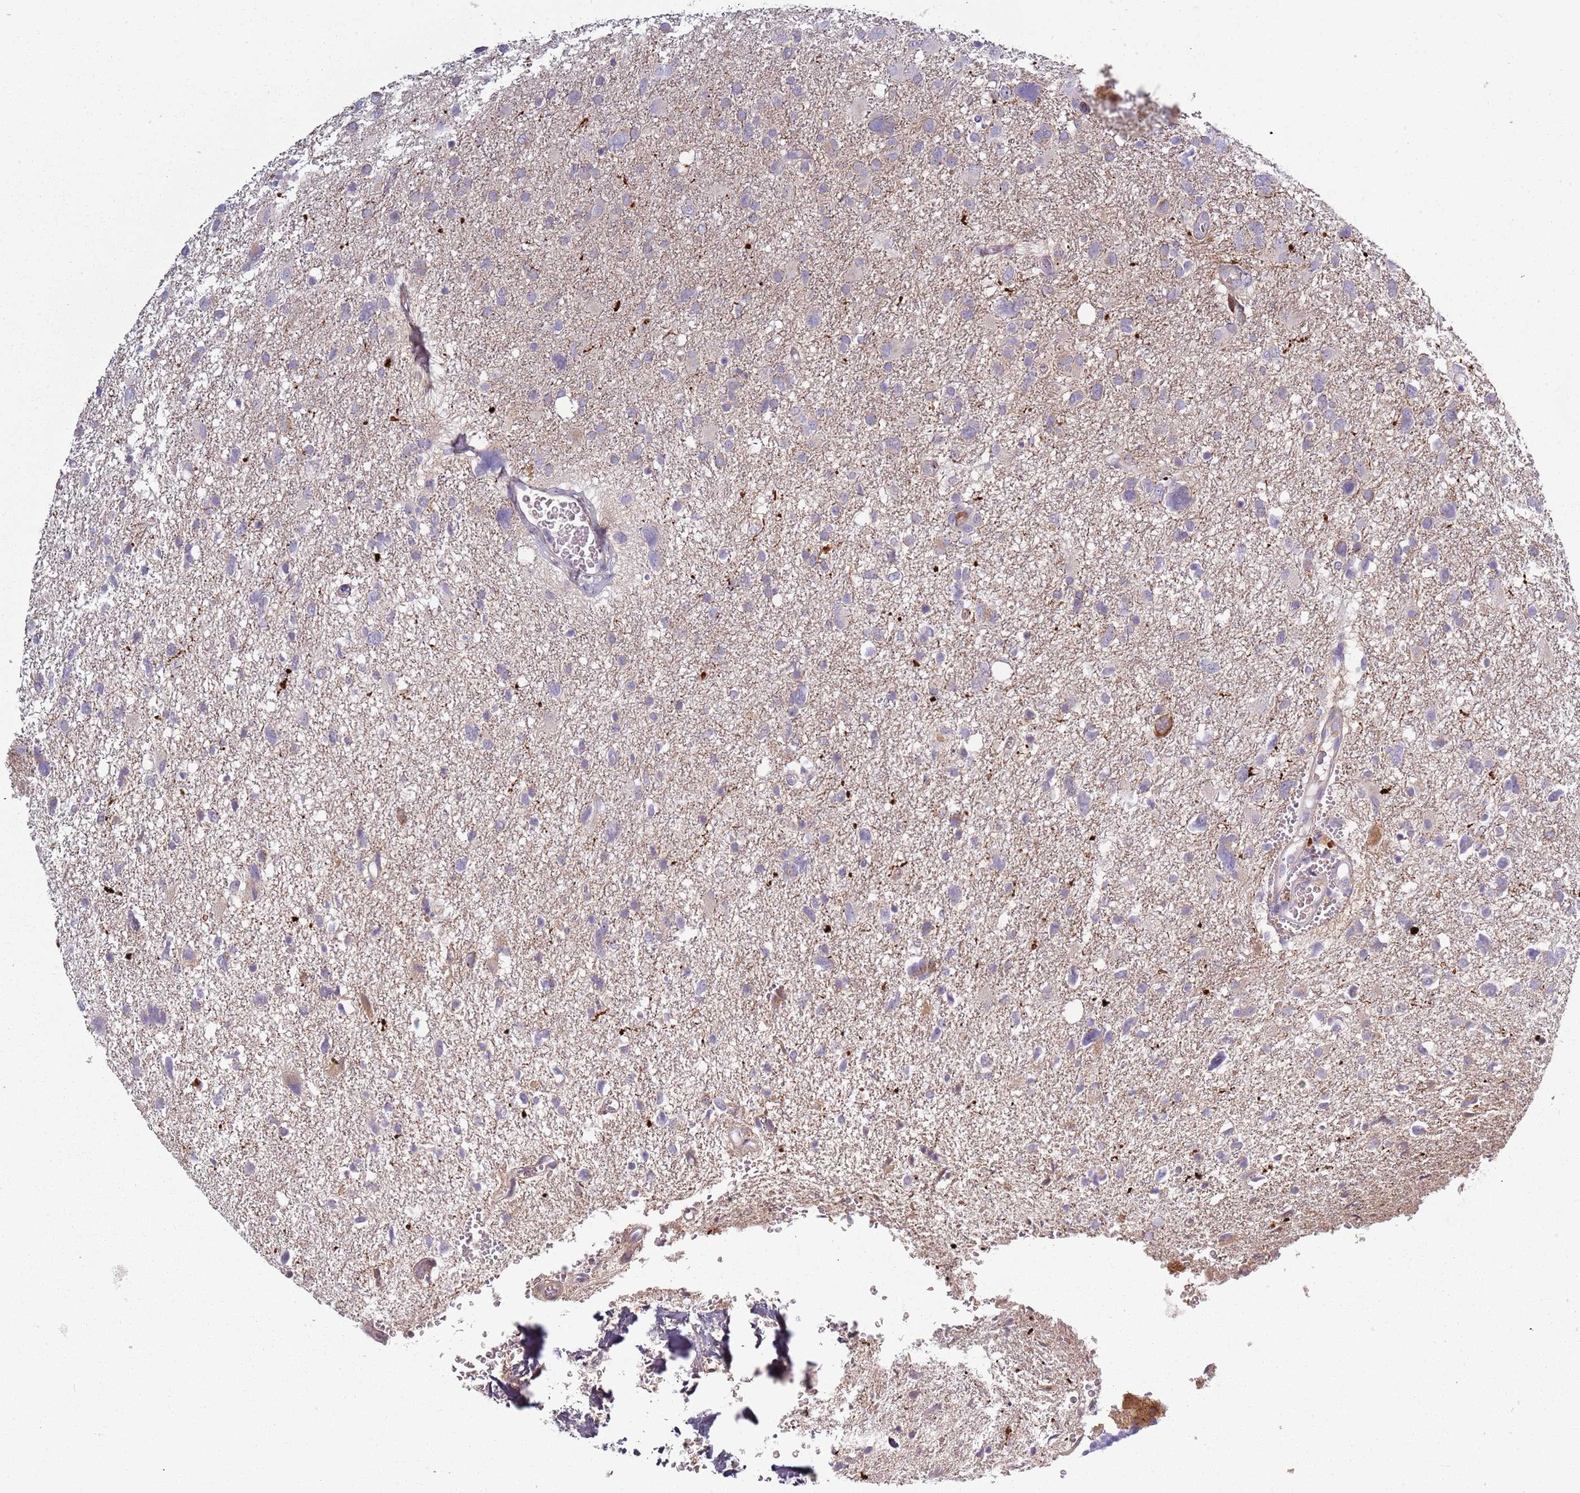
{"staining": {"intensity": "negative", "quantity": "none", "location": "none"}, "tissue": "glioma", "cell_type": "Tumor cells", "image_type": "cancer", "snomed": [{"axis": "morphology", "description": "Glioma, malignant, High grade"}, {"axis": "topography", "description": "Brain"}], "caption": "Tumor cells are negative for brown protein staining in malignant high-grade glioma. (DAB IHC, high magnification).", "gene": "TNFRSF6B", "patient": {"sex": "male", "age": 61}}